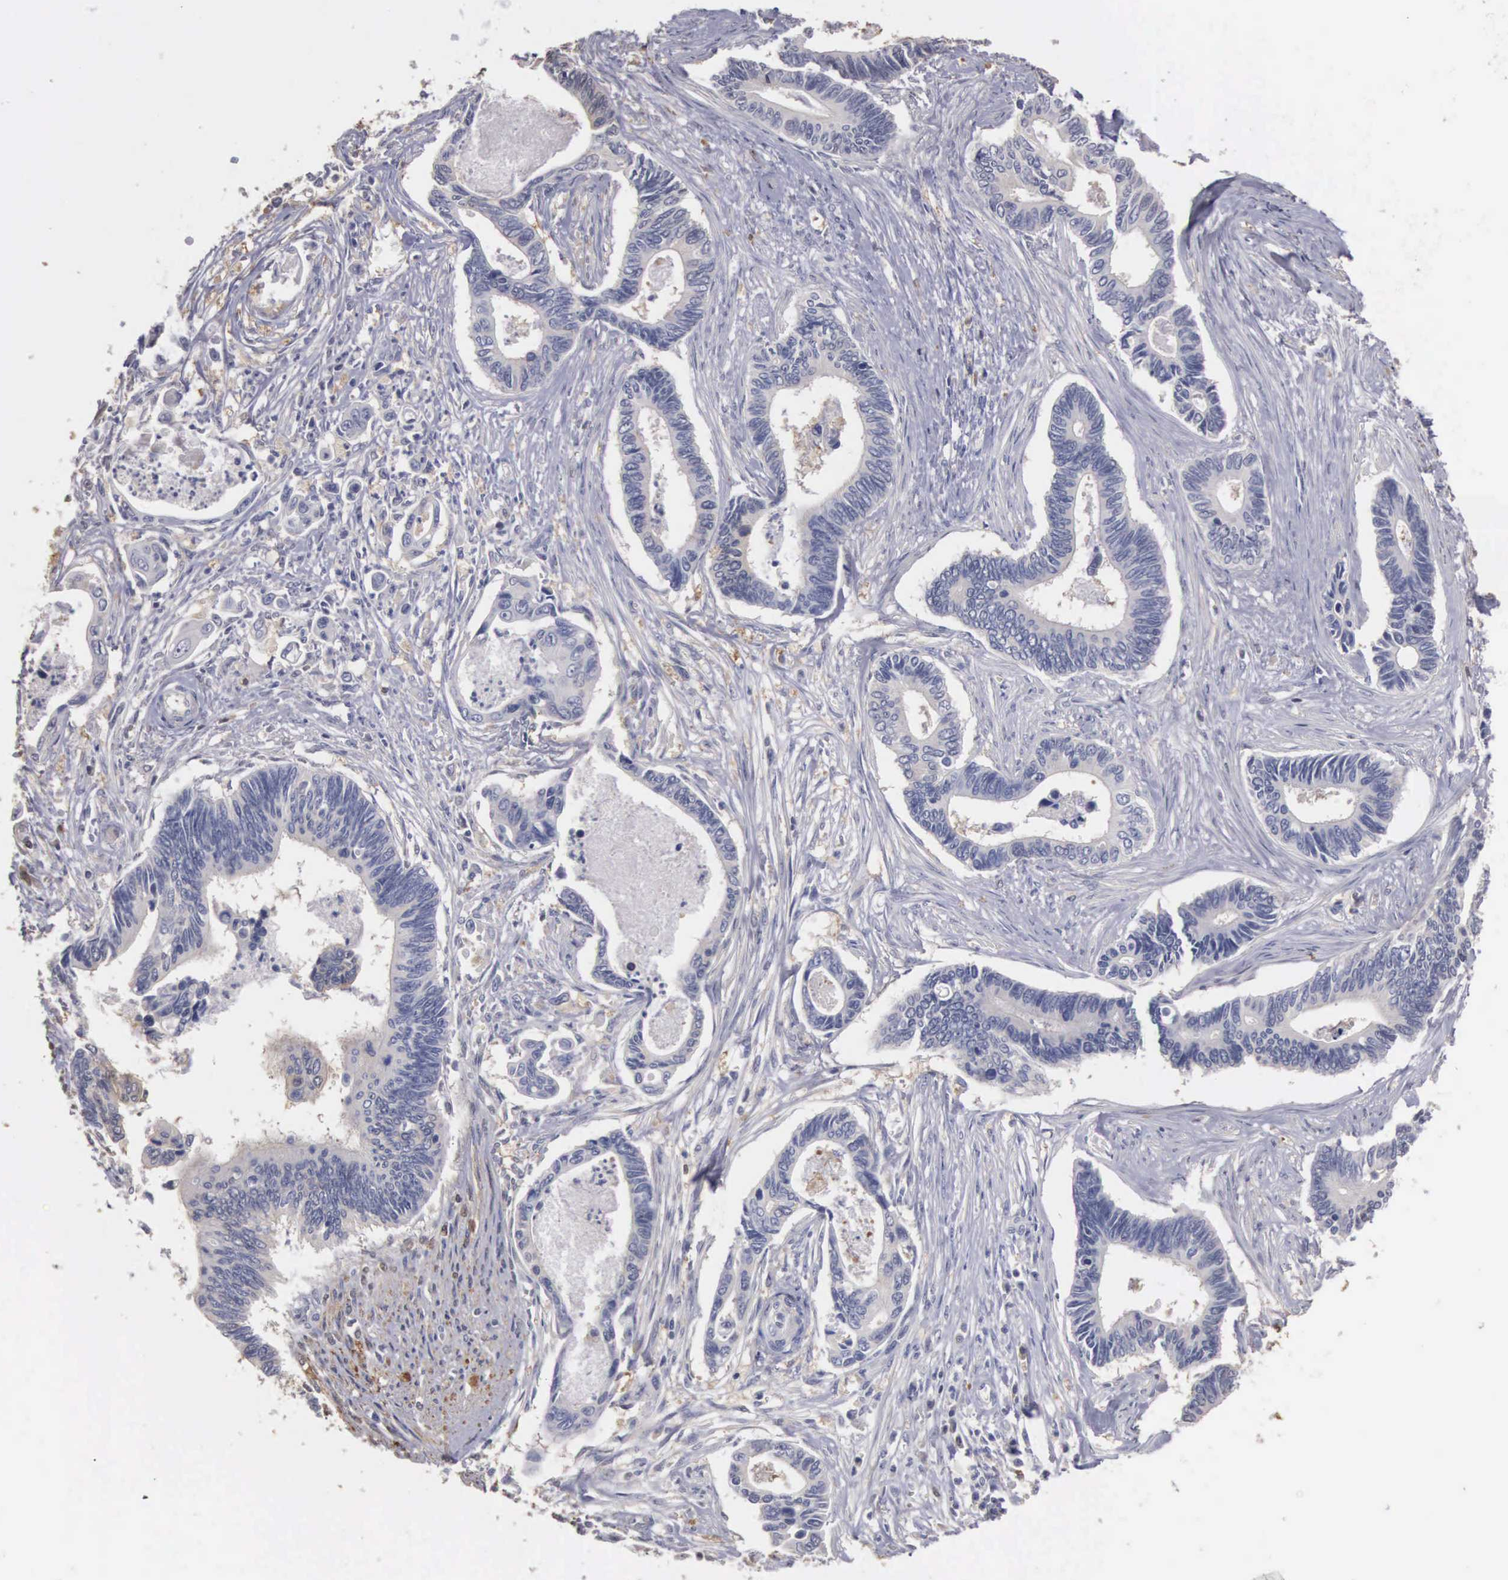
{"staining": {"intensity": "negative", "quantity": "none", "location": "none"}, "tissue": "pancreatic cancer", "cell_type": "Tumor cells", "image_type": "cancer", "snomed": [{"axis": "morphology", "description": "Adenocarcinoma, NOS"}, {"axis": "topography", "description": "Pancreas"}], "caption": "IHC micrograph of human pancreatic cancer stained for a protein (brown), which displays no expression in tumor cells. Brightfield microscopy of immunohistochemistry stained with DAB (brown) and hematoxylin (blue), captured at high magnification.", "gene": "ENO3", "patient": {"sex": "female", "age": 70}}